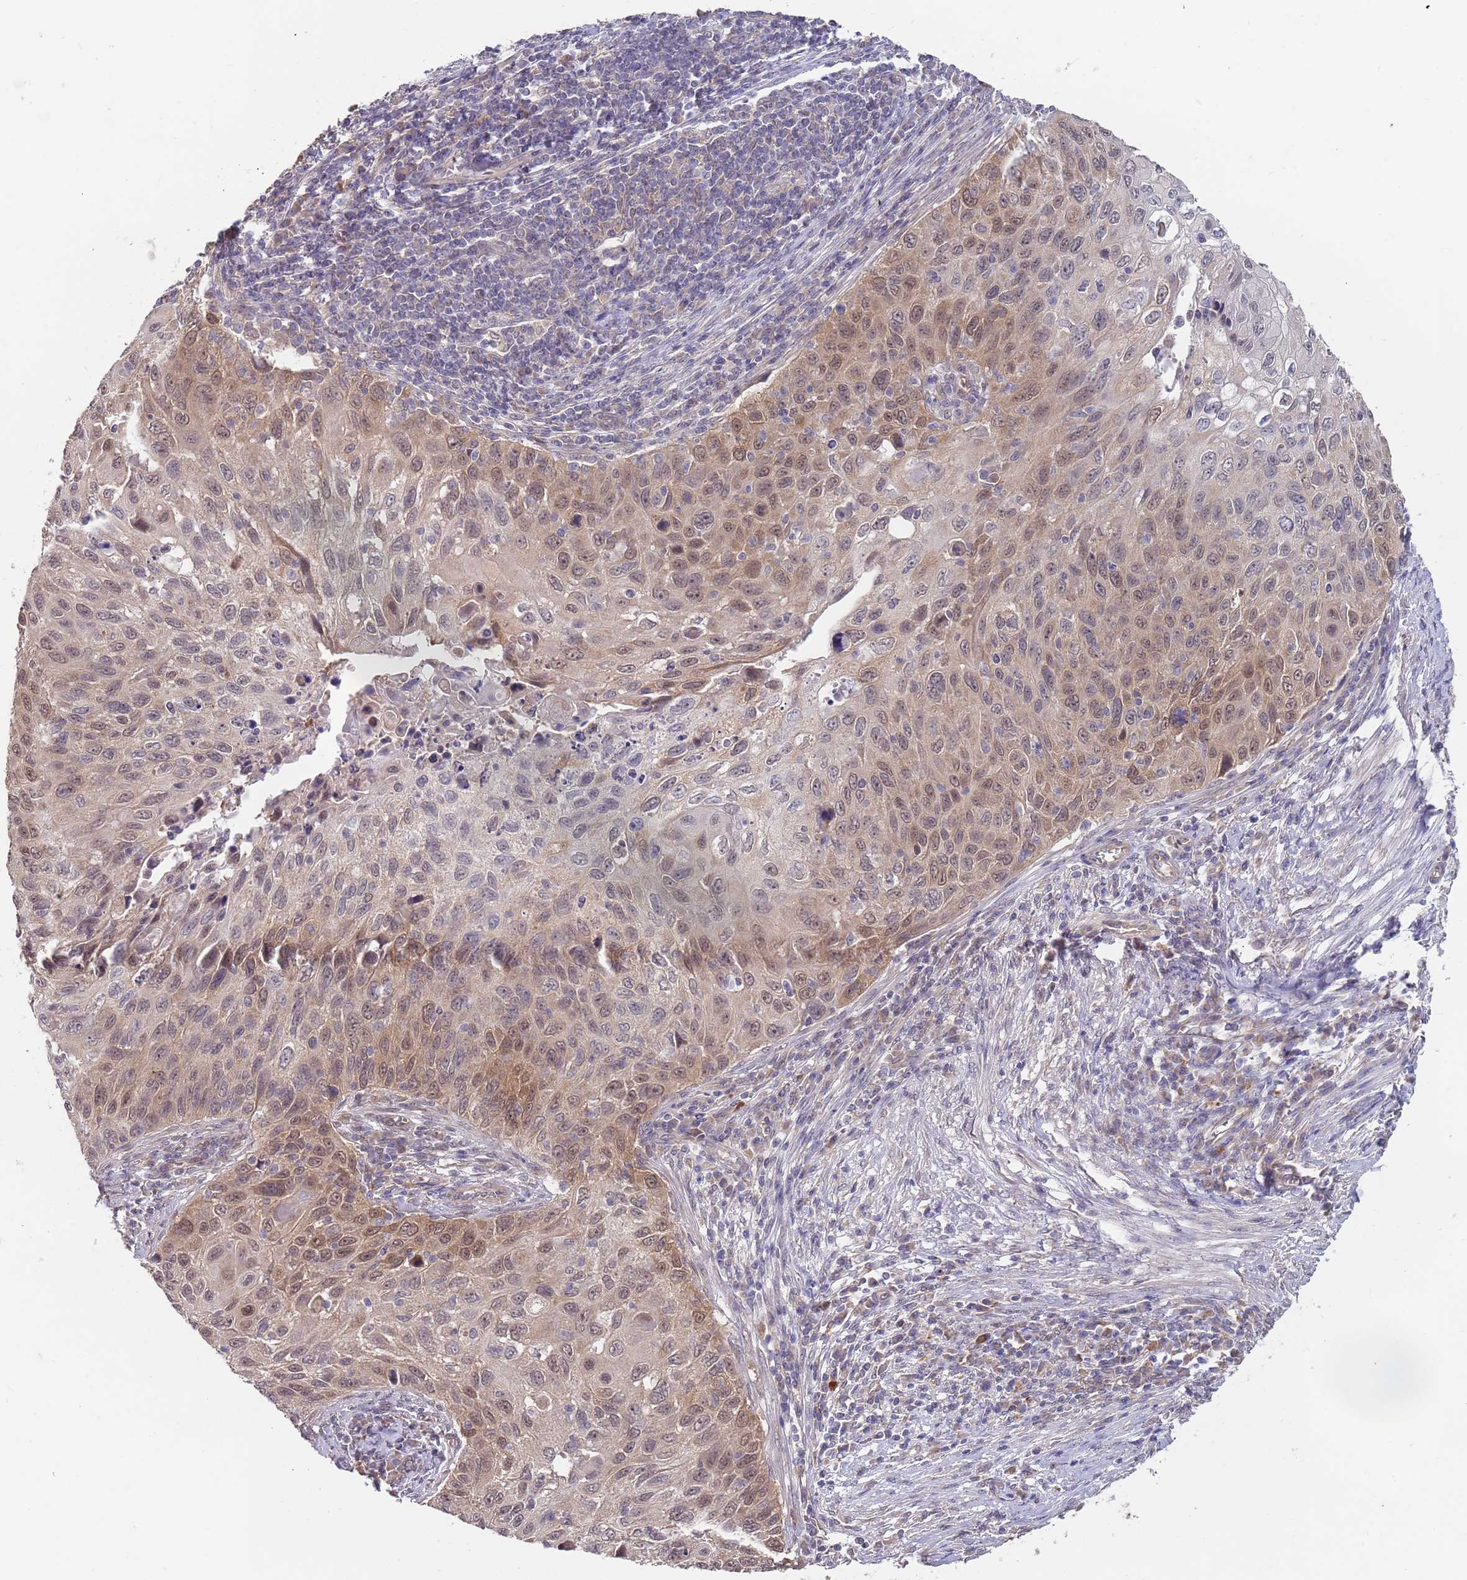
{"staining": {"intensity": "weak", "quantity": "25%-75%", "location": "cytoplasmic/membranous,nuclear"}, "tissue": "cervical cancer", "cell_type": "Tumor cells", "image_type": "cancer", "snomed": [{"axis": "morphology", "description": "Squamous cell carcinoma, NOS"}, {"axis": "topography", "description": "Cervix"}], "caption": "This is a photomicrograph of immunohistochemistry (IHC) staining of cervical squamous cell carcinoma, which shows weak staining in the cytoplasmic/membranous and nuclear of tumor cells.", "gene": "TMEM64", "patient": {"sex": "female", "age": 70}}